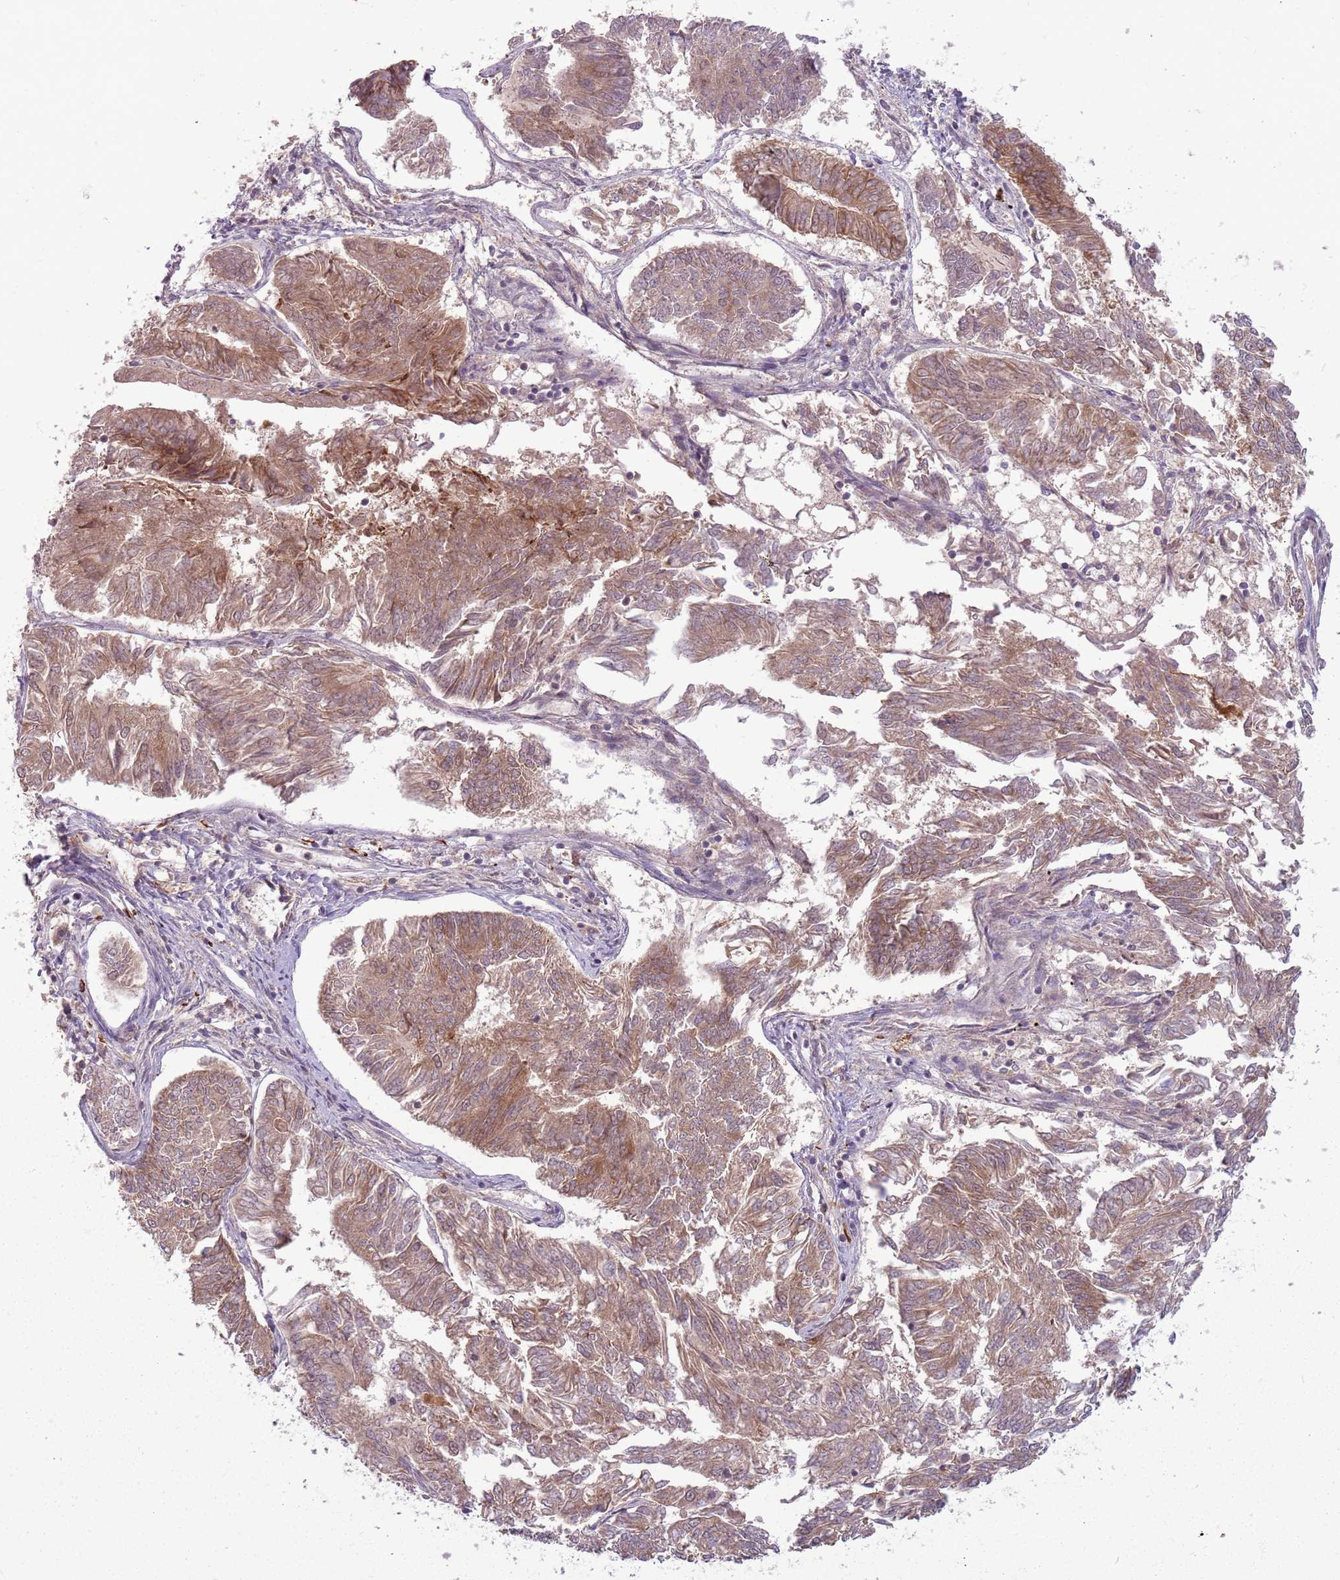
{"staining": {"intensity": "moderate", "quantity": ">75%", "location": "cytoplasmic/membranous"}, "tissue": "endometrial cancer", "cell_type": "Tumor cells", "image_type": "cancer", "snomed": [{"axis": "morphology", "description": "Adenocarcinoma, NOS"}, {"axis": "topography", "description": "Endometrium"}], "caption": "Immunohistochemistry histopathology image of neoplastic tissue: endometrial cancer stained using immunohistochemistry exhibits medium levels of moderate protein expression localized specifically in the cytoplasmic/membranous of tumor cells, appearing as a cytoplasmic/membranous brown color.", "gene": "ADAMTS3", "patient": {"sex": "female", "age": 58}}